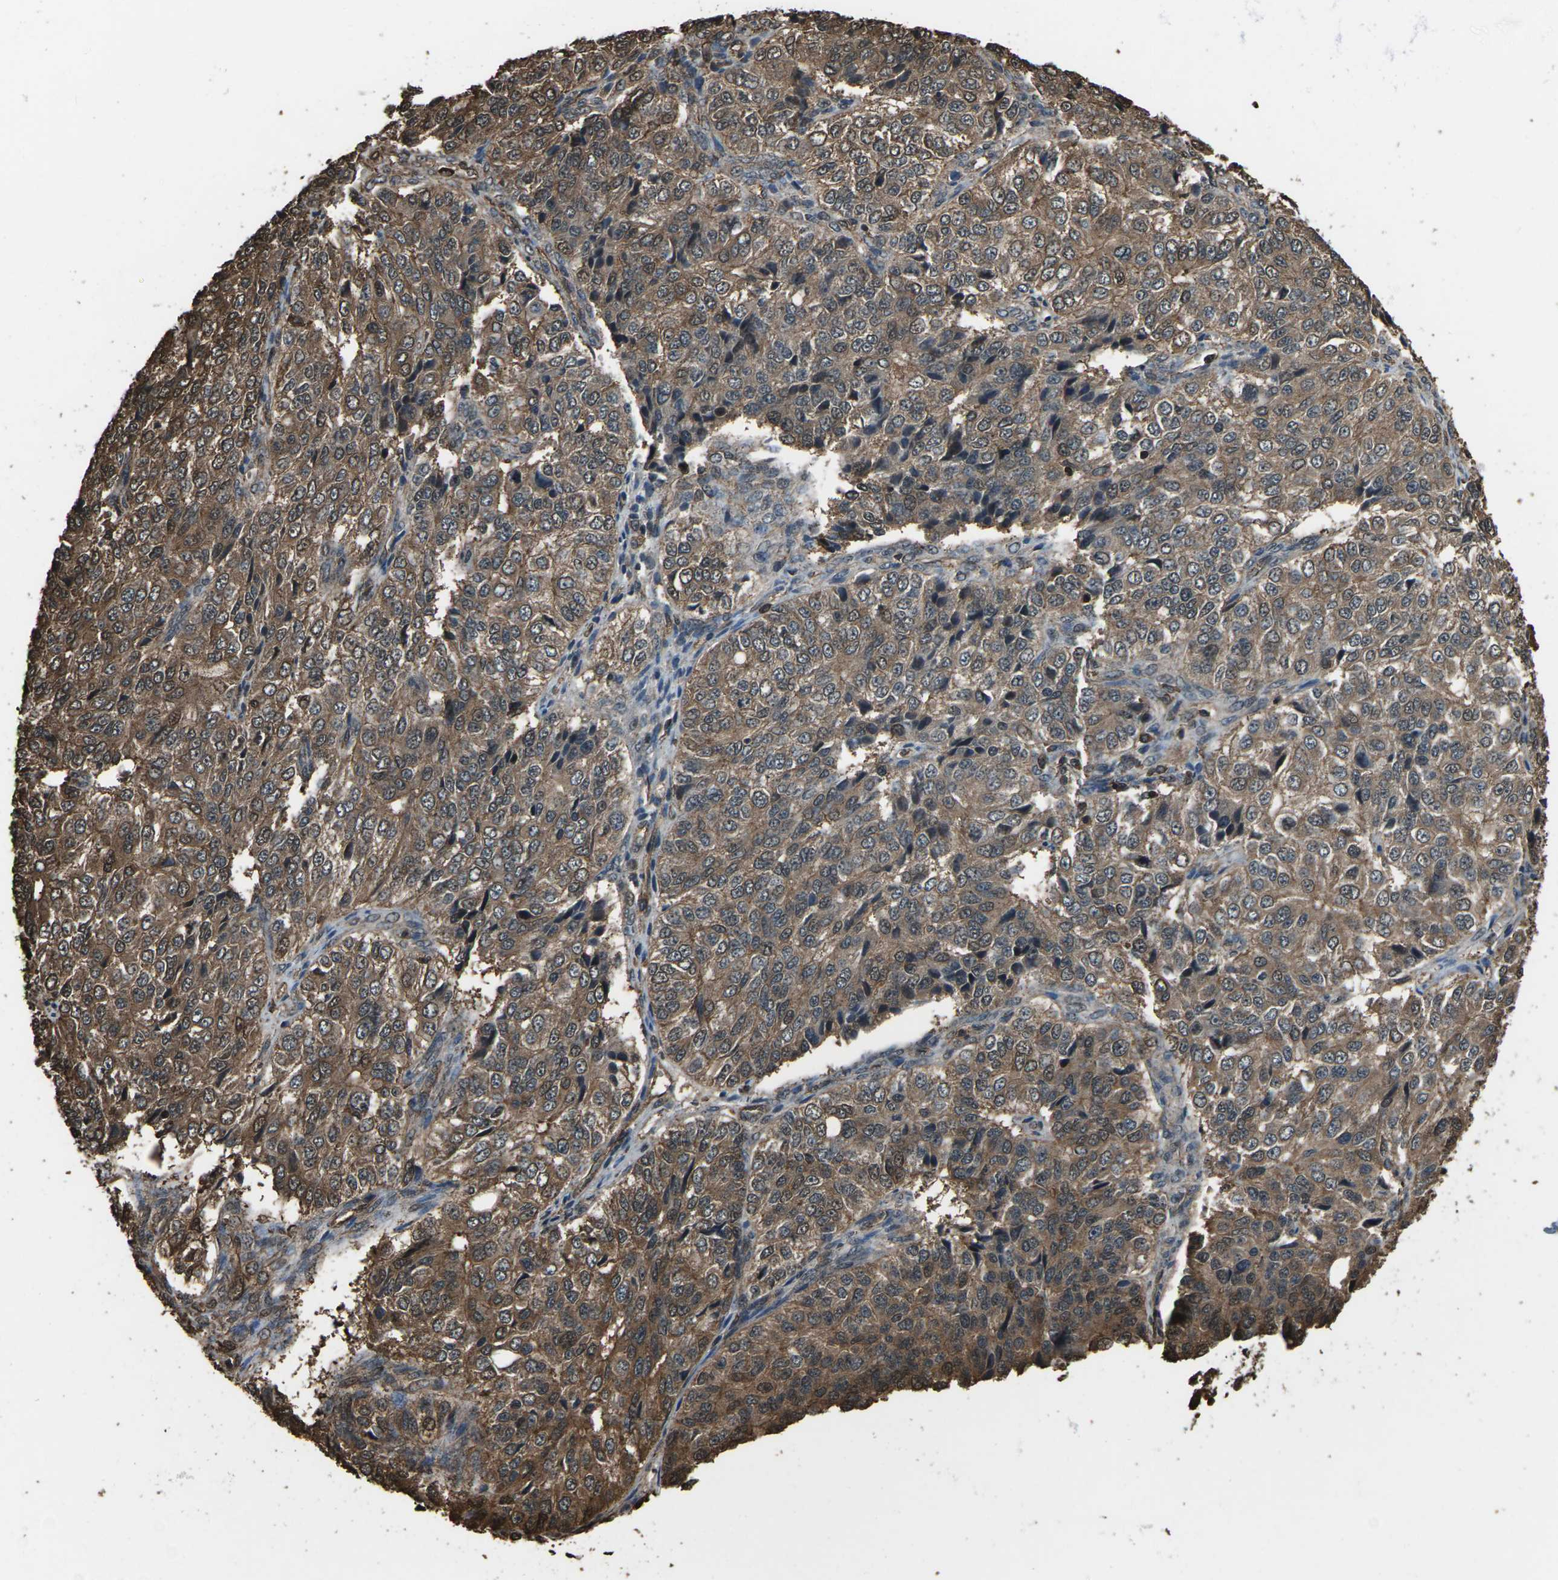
{"staining": {"intensity": "moderate", "quantity": ">75%", "location": "cytoplasmic/membranous"}, "tissue": "ovarian cancer", "cell_type": "Tumor cells", "image_type": "cancer", "snomed": [{"axis": "morphology", "description": "Carcinoma, endometroid"}, {"axis": "topography", "description": "Ovary"}], "caption": "An image of human ovarian endometroid carcinoma stained for a protein demonstrates moderate cytoplasmic/membranous brown staining in tumor cells. The staining is performed using DAB brown chromogen to label protein expression. The nuclei are counter-stained blue using hematoxylin.", "gene": "DHPS", "patient": {"sex": "female", "age": 51}}